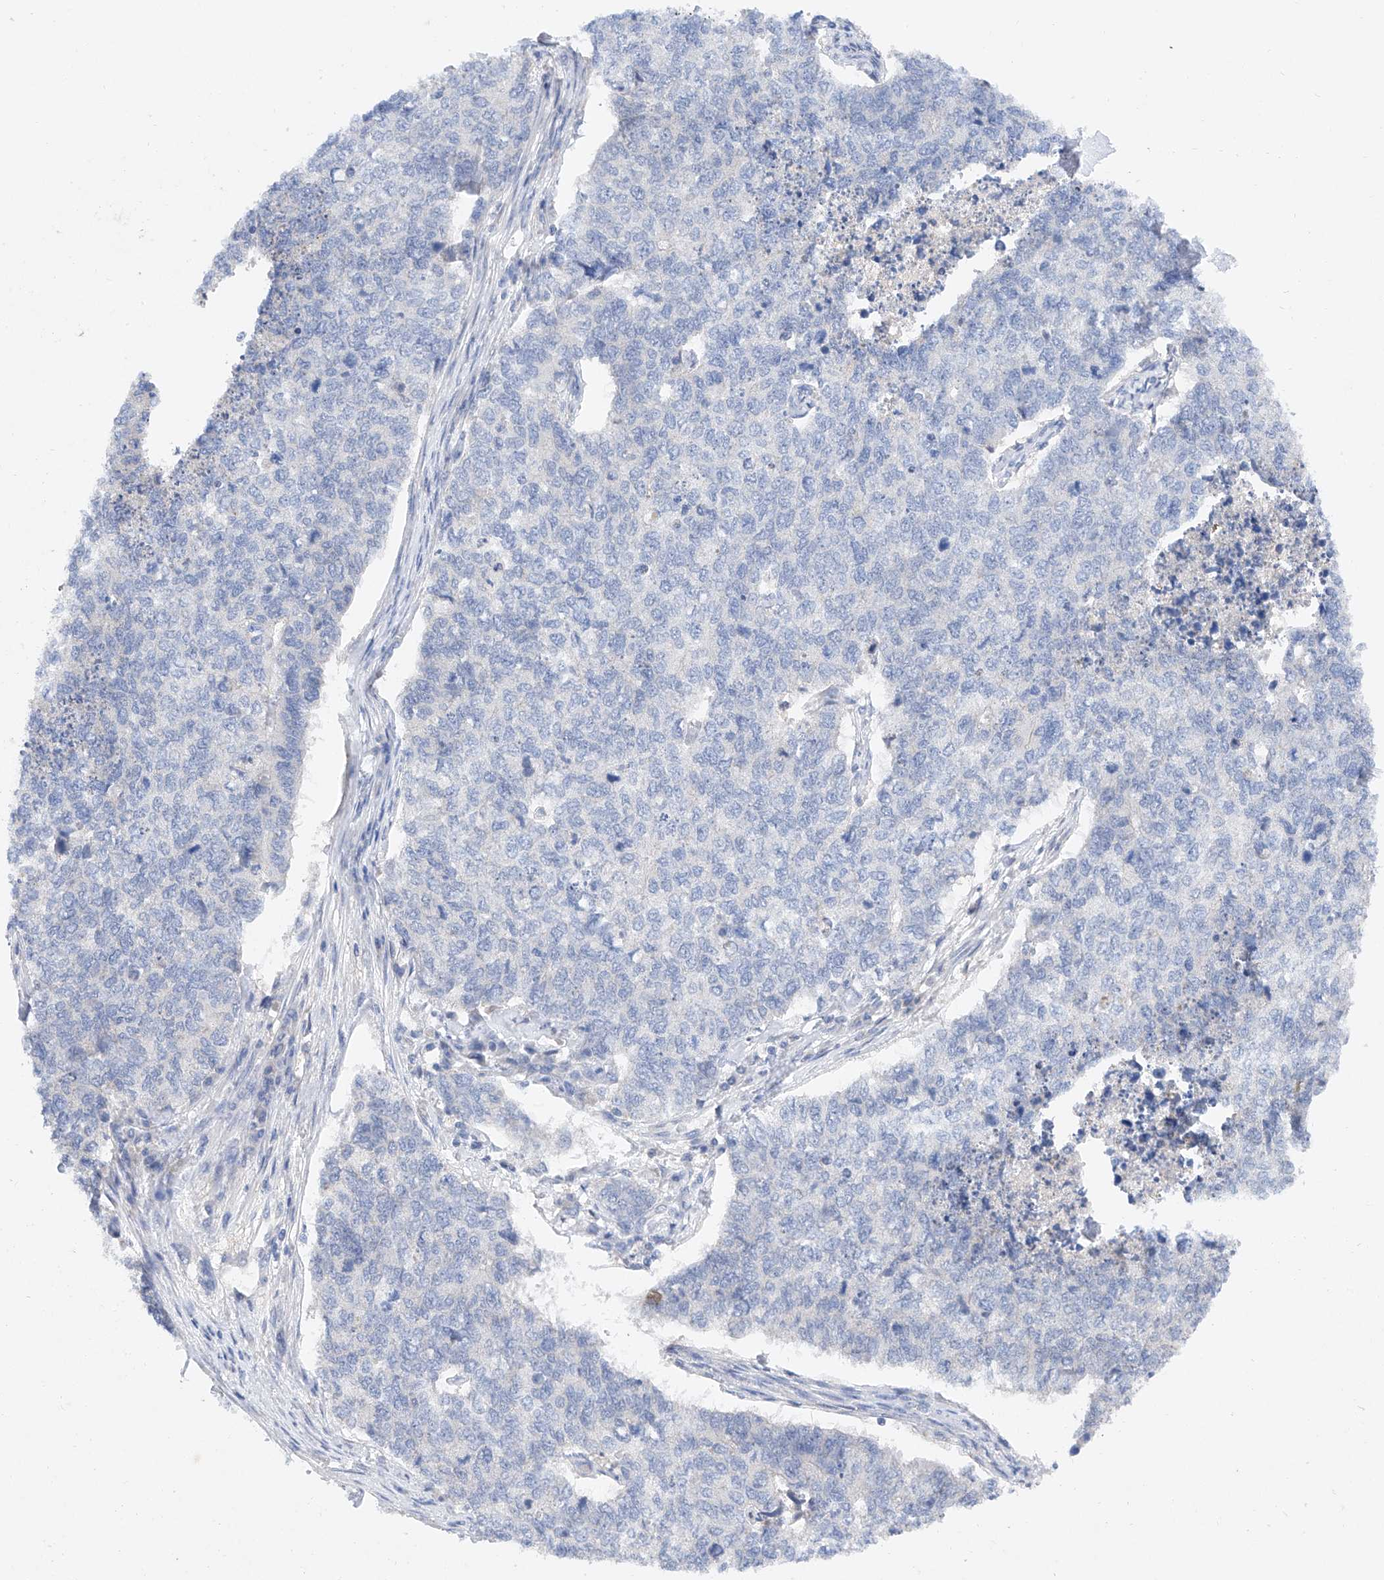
{"staining": {"intensity": "negative", "quantity": "none", "location": "none"}, "tissue": "cervical cancer", "cell_type": "Tumor cells", "image_type": "cancer", "snomed": [{"axis": "morphology", "description": "Squamous cell carcinoma, NOS"}, {"axis": "topography", "description": "Cervix"}], "caption": "Immunohistochemistry (IHC) of cervical cancer (squamous cell carcinoma) shows no positivity in tumor cells. (Stains: DAB immunohistochemistry with hematoxylin counter stain, Microscopy: brightfield microscopy at high magnification).", "gene": "FUCA2", "patient": {"sex": "female", "age": 63}}